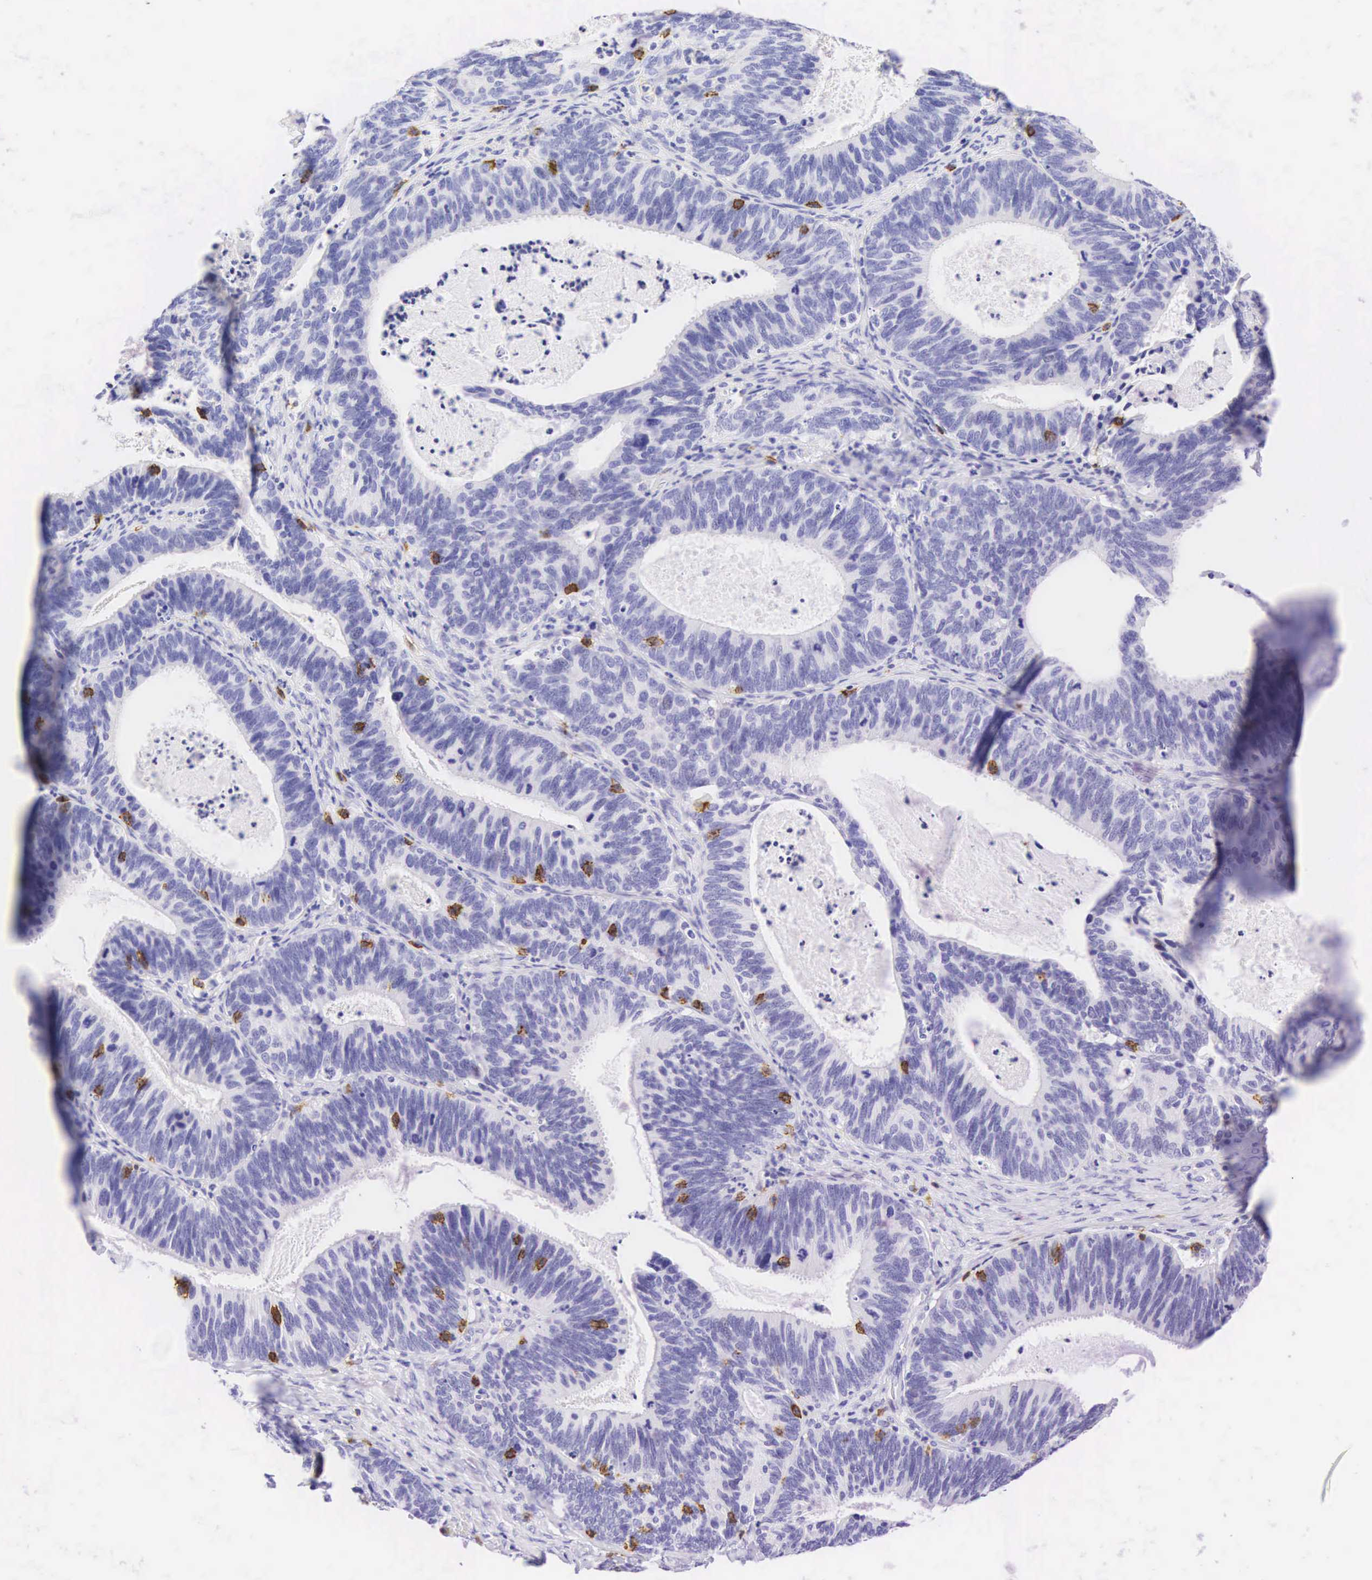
{"staining": {"intensity": "negative", "quantity": "none", "location": "none"}, "tissue": "ovarian cancer", "cell_type": "Tumor cells", "image_type": "cancer", "snomed": [{"axis": "morphology", "description": "Carcinoma, endometroid"}, {"axis": "topography", "description": "Ovary"}], "caption": "Tumor cells show no significant positivity in endometroid carcinoma (ovarian).", "gene": "CD8A", "patient": {"sex": "female", "age": 52}}